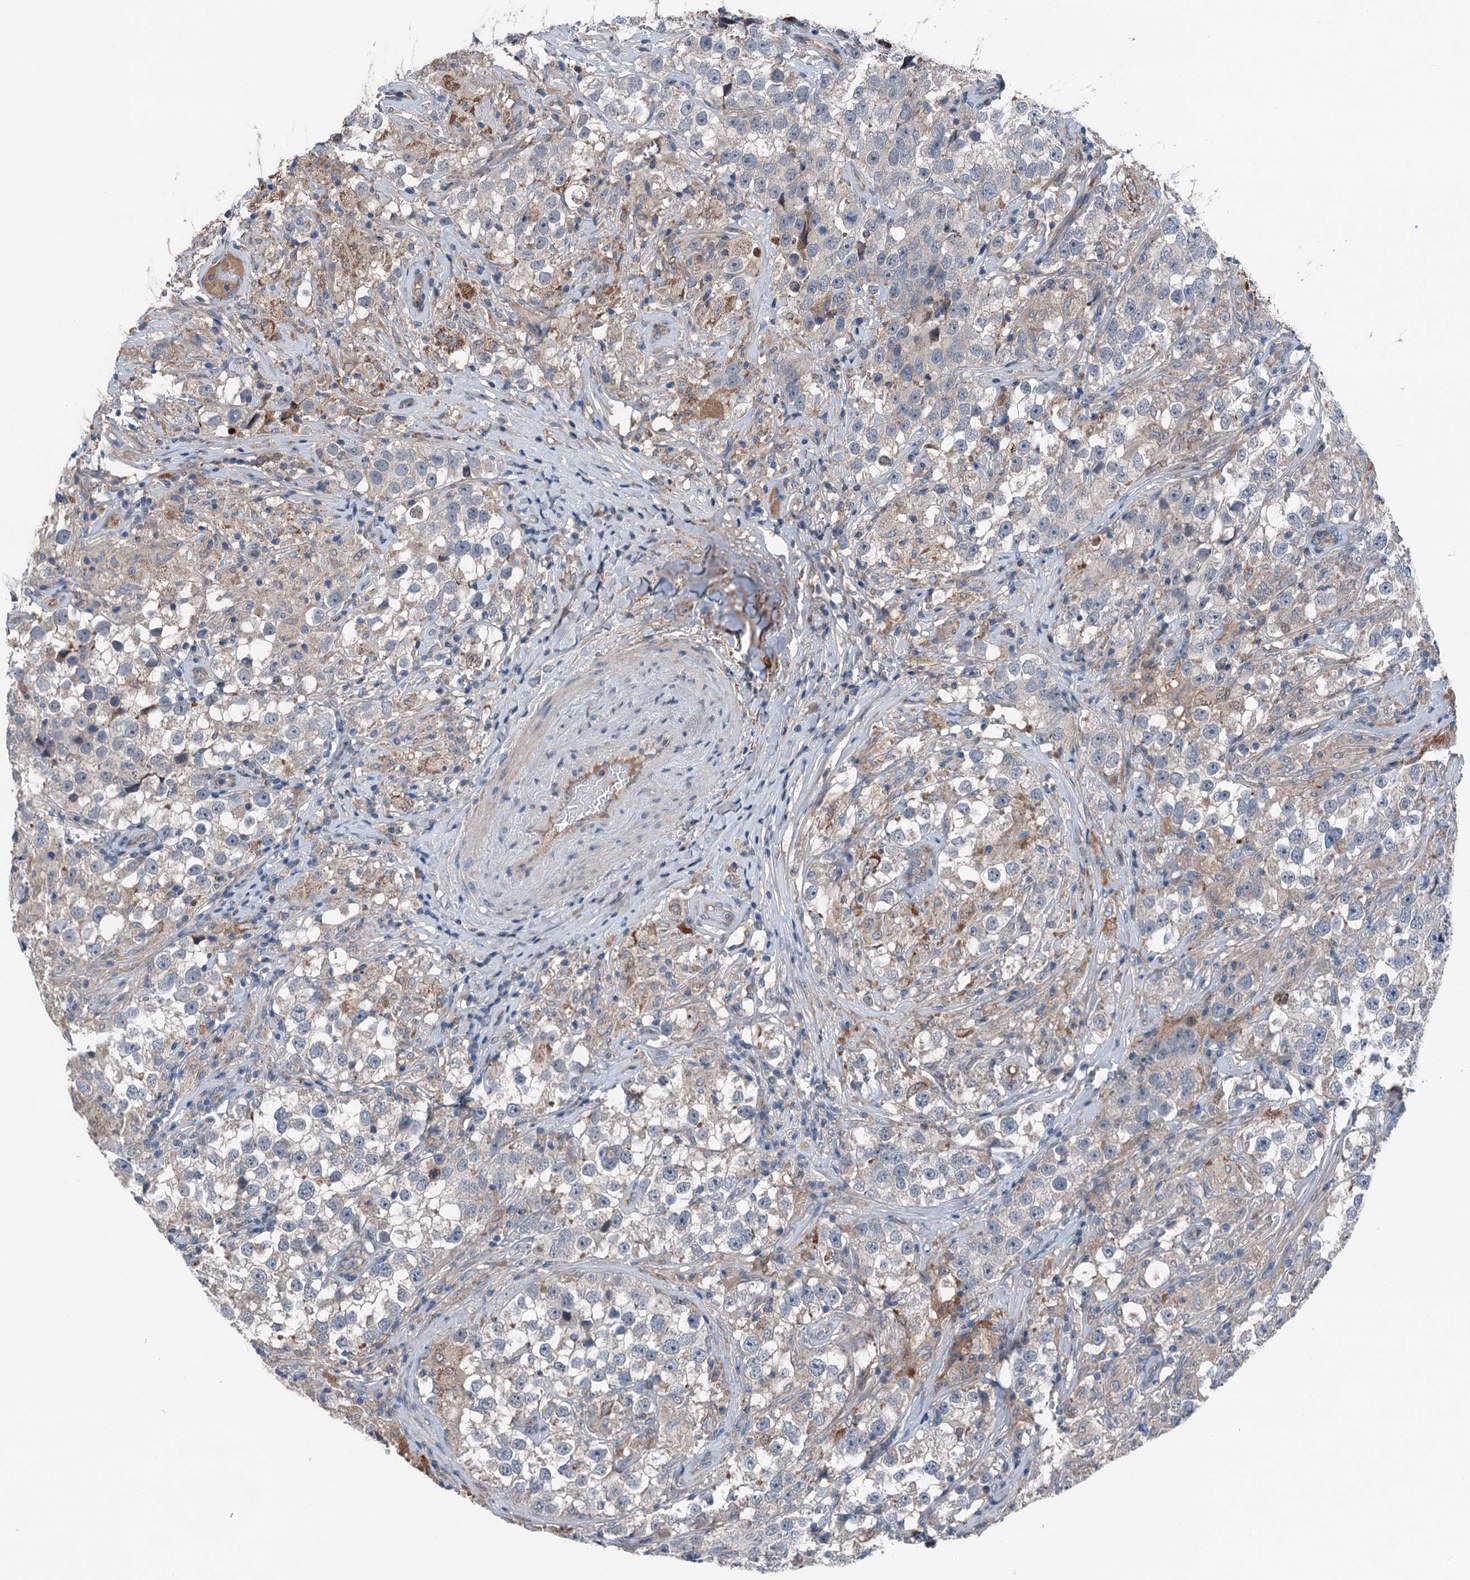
{"staining": {"intensity": "weak", "quantity": "<25%", "location": "cytoplasmic/membranous"}, "tissue": "testis cancer", "cell_type": "Tumor cells", "image_type": "cancer", "snomed": [{"axis": "morphology", "description": "Seminoma, NOS"}, {"axis": "topography", "description": "Testis"}], "caption": "The histopathology image shows no significant staining in tumor cells of testis seminoma. The staining is performed using DAB (3,3'-diaminobenzidine) brown chromogen with nuclei counter-stained in using hematoxylin.", "gene": "SLC2A10", "patient": {"sex": "male", "age": 46}}